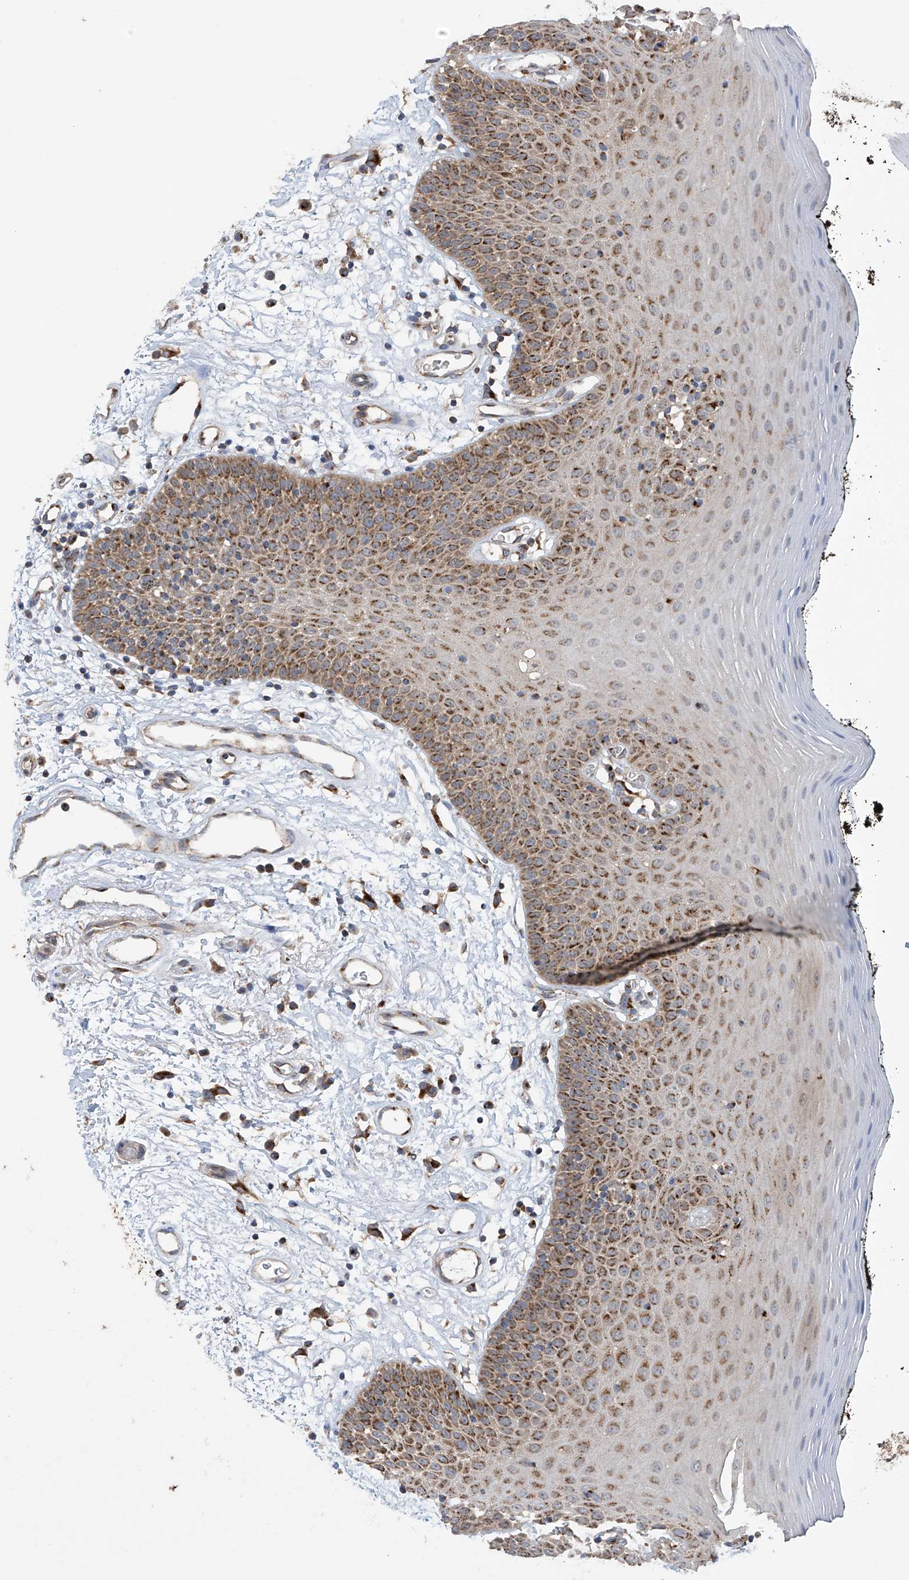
{"staining": {"intensity": "moderate", "quantity": "25%-75%", "location": "cytoplasmic/membranous"}, "tissue": "oral mucosa", "cell_type": "Squamous epithelial cells", "image_type": "normal", "snomed": [{"axis": "morphology", "description": "Normal tissue, NOS"}, {"axis": "topography", "description": "Oral tissue"}], "caption": "The immunohistochemical stain labels moderate cytoplasmic/membranous expression in squamous epithelial cells of benign oral mucosa. Using DAB (brown) and hematoxylin (blue) stains, captured at high magnification using brightfield microscopy.", "gene": "PNPT1", "patient": {"sex": "male", "age": 74}}